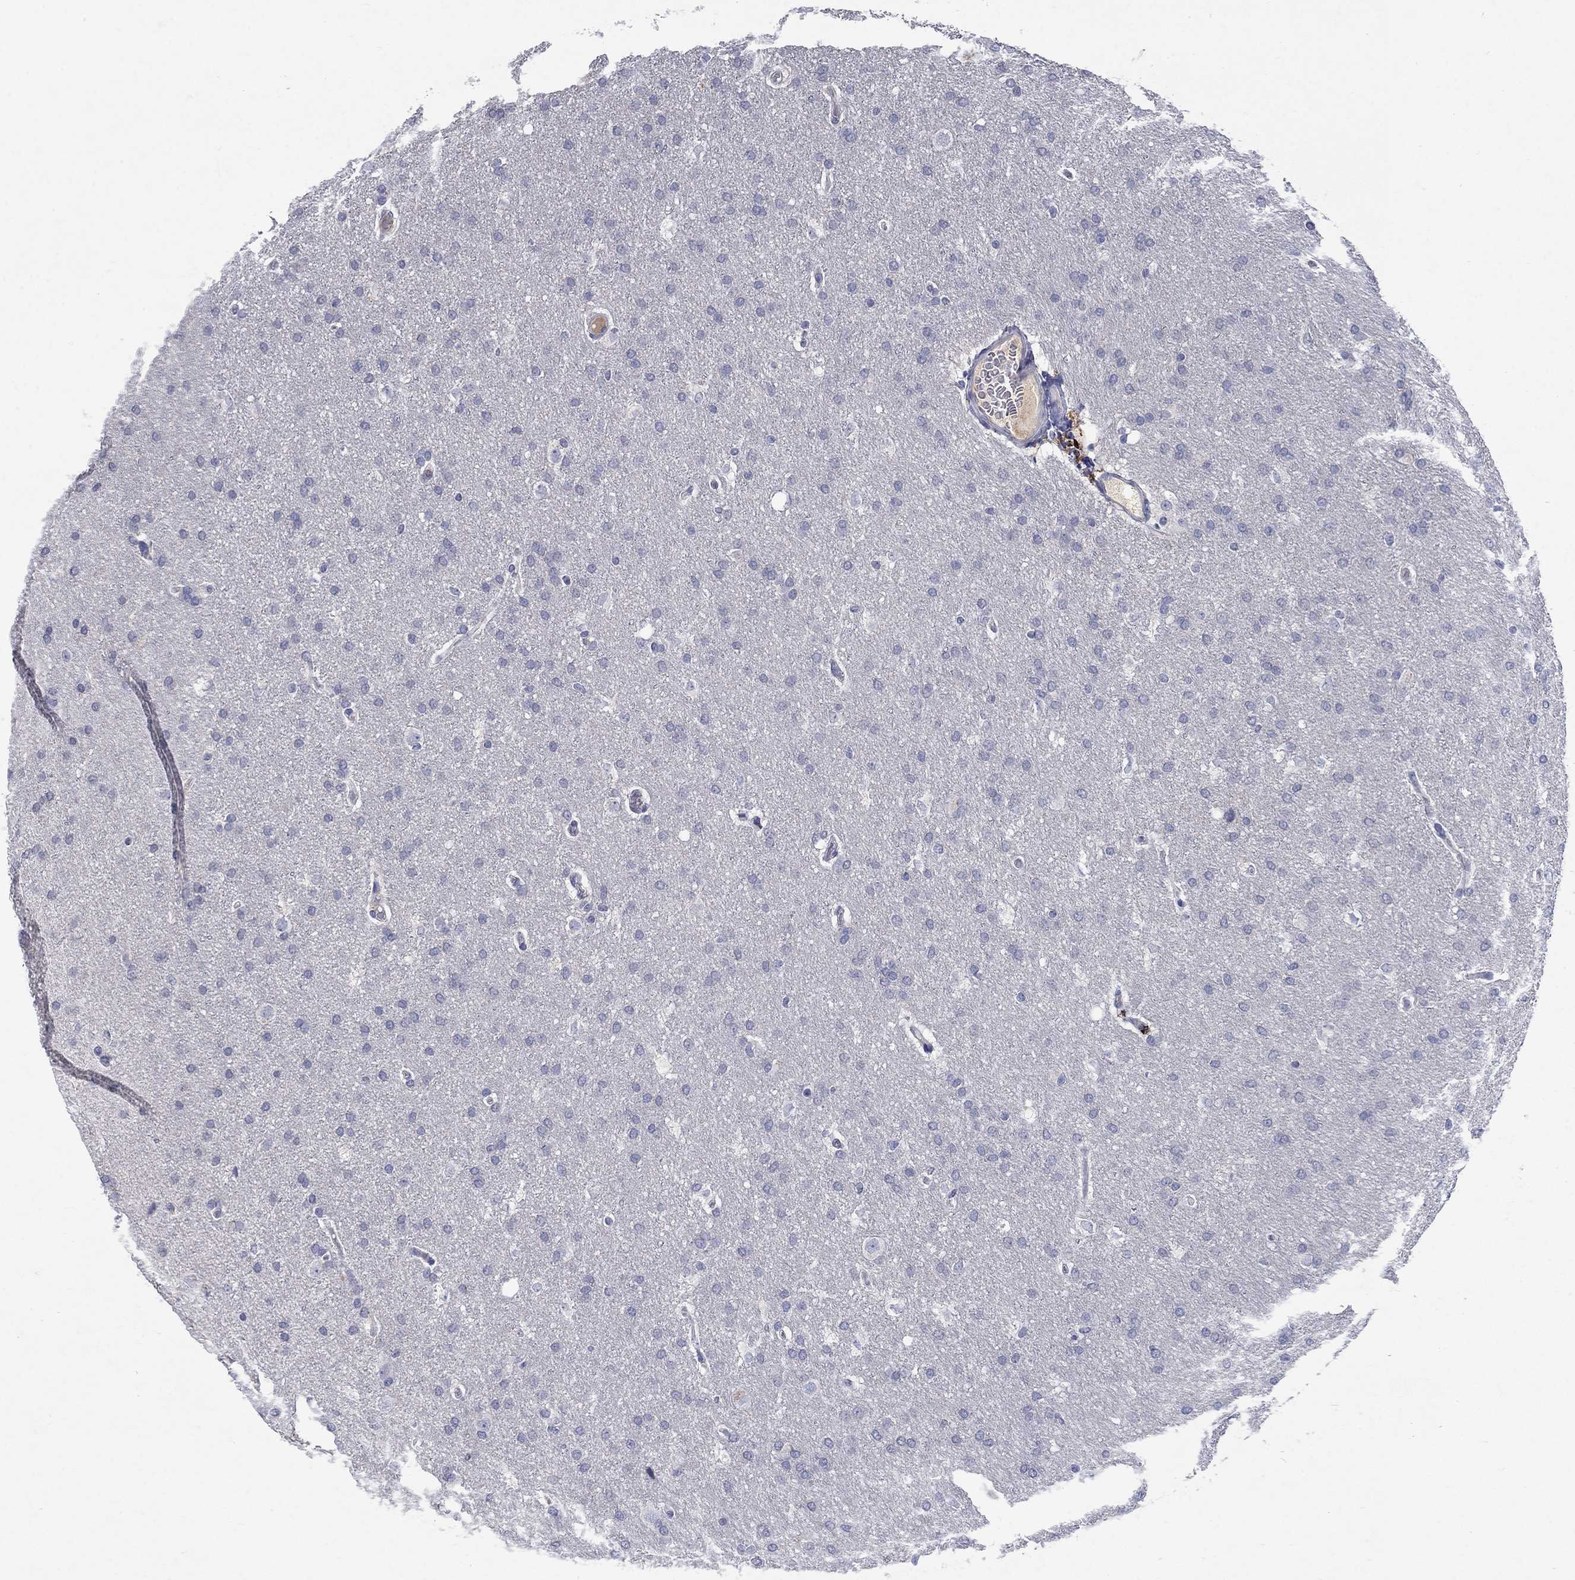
{"staining": {"intensity": "negative", "quantity": "none", "location": "none"}, "tissue": "glioma", "cell_type": "Tumor cells", "image_type": "cancer", "snomed": [{"axis": "morphology", "description": "Glioma, malignant, Low grade"}, {"axis": "topography", "description": "Brain"}], "caption": "A micrograph of glioma stained for a protein shows no brown staining in tumor cells.", "gene": "GZMA", "patient": {"sex": "female", "age": 37}}